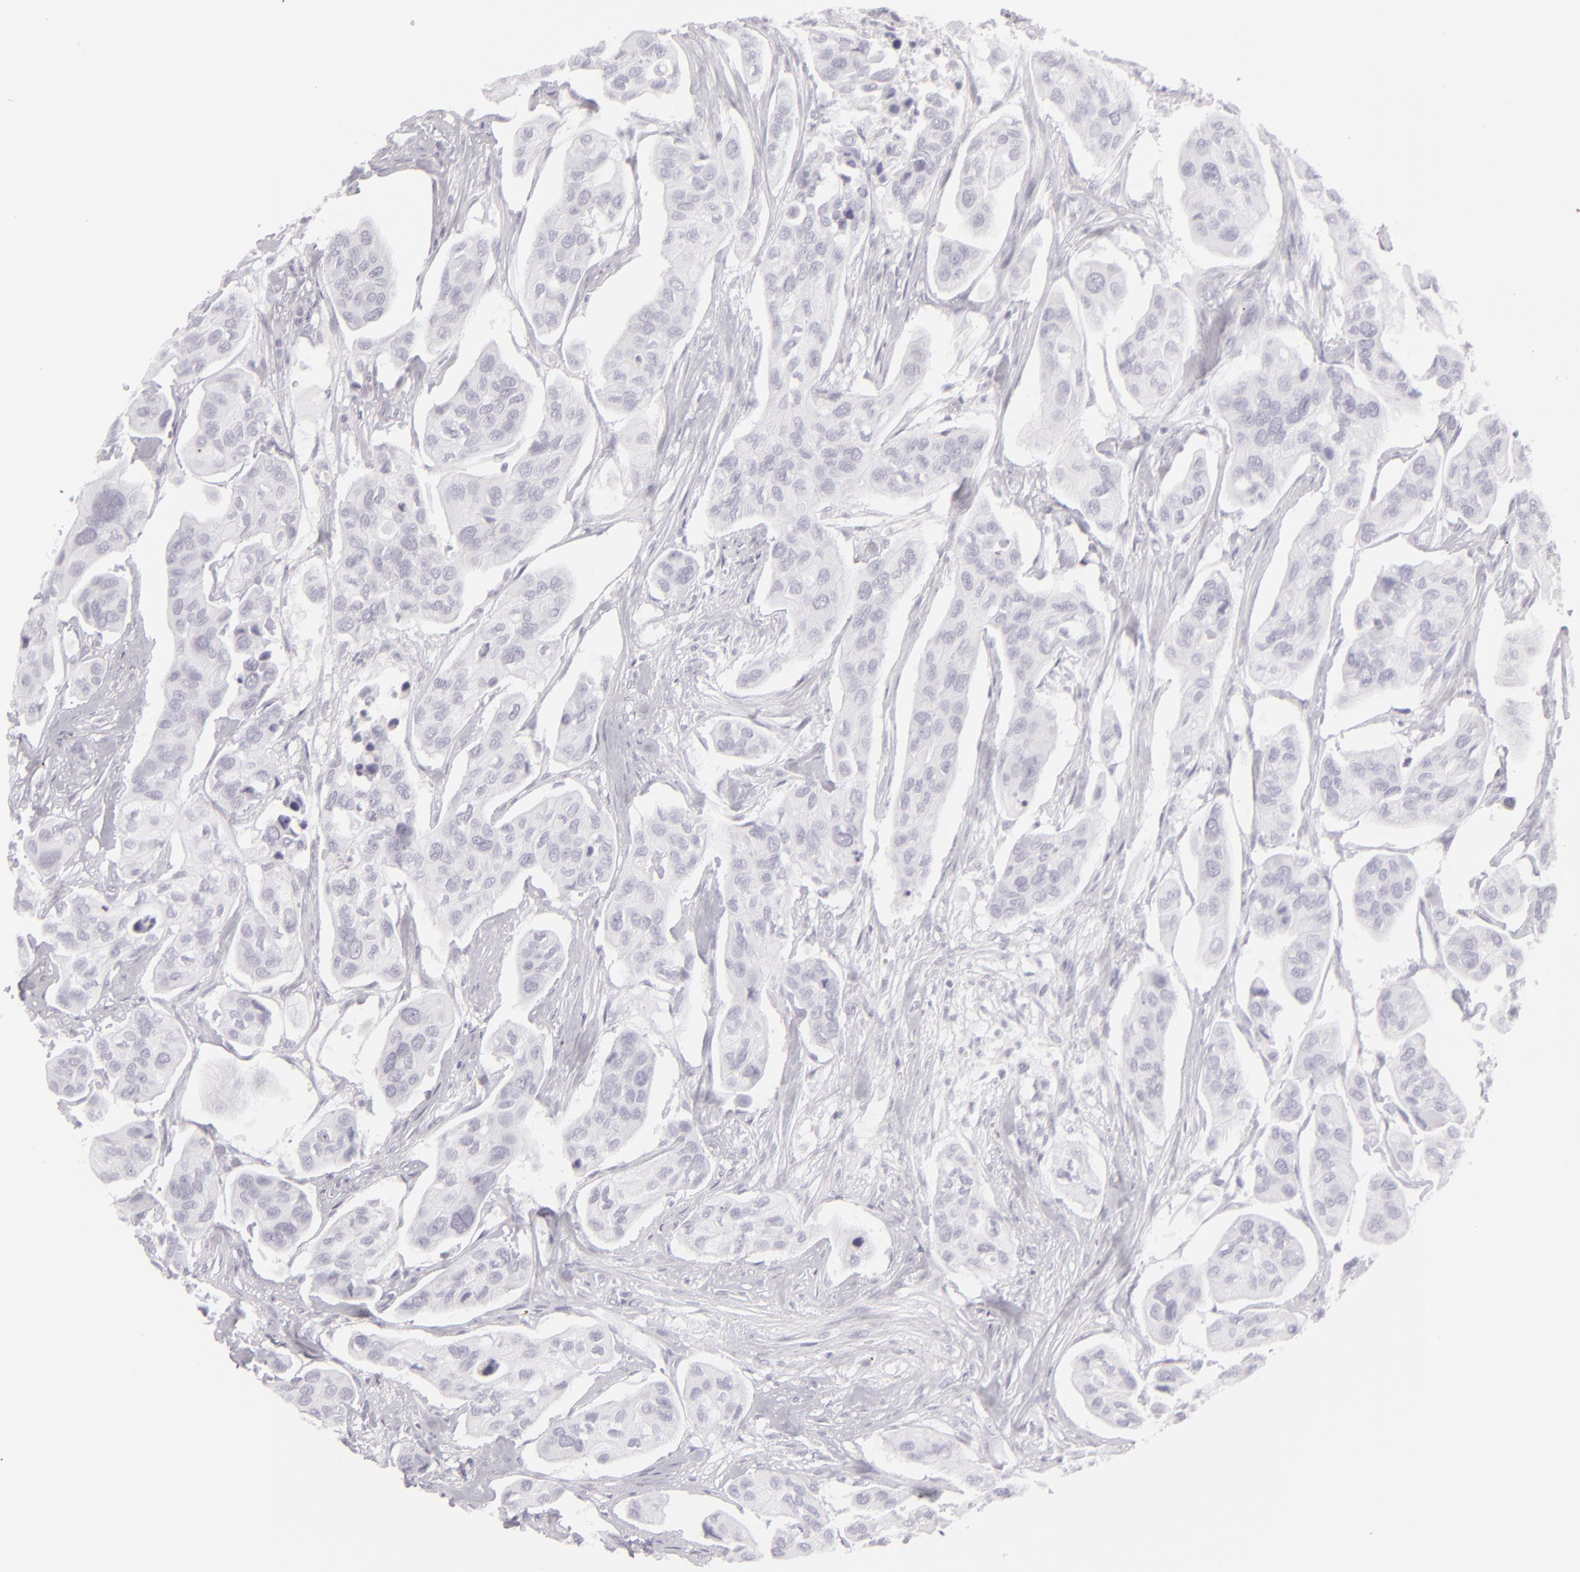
{"staining": {"intensity": "negative", "quantity": "none", "location": "none"}, "tissue": "urothelial cancer", "cell_type": "Tumor cells", "image_type": "cancer", "snomed": [{"axis": "morphology", "description": "Adenocarcinoma, NOS"}, {"axis": "topography", "description": "Urinary bladder"}], "caption": "This is an immunohistochemistry (IHC) micrograph of human adenocarcinoma. There is no staining in tumor cells.", "gene": "FLG", "patient": {"sex": "male", "age": 61}}